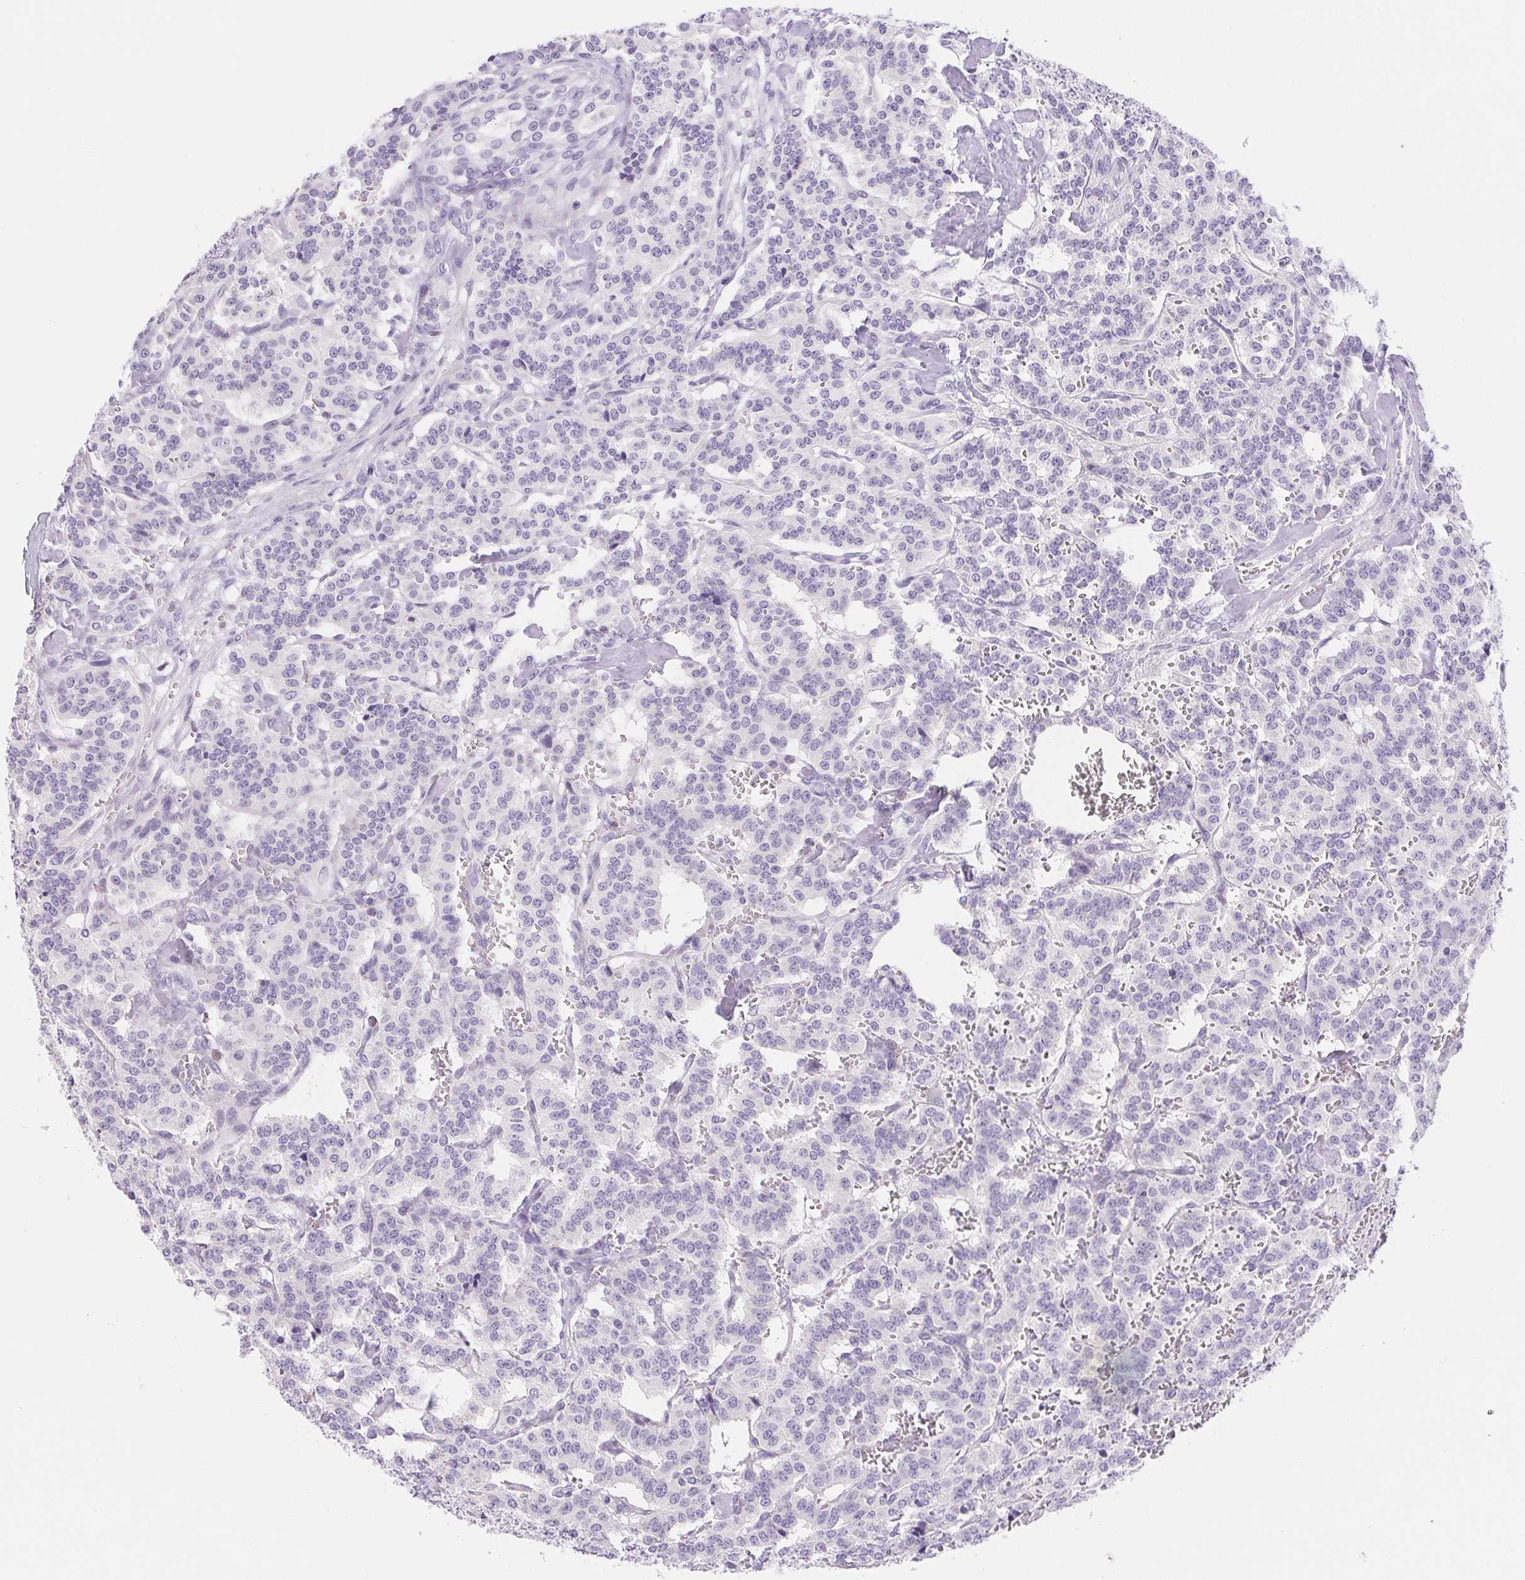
{"staining": {"intensity": "negative", "quantity": "none", "location": "none"}, "tissue": "carcinoid", "cell_type": "Tumor cells", "image_type": "cancer", "snomed": [{"axis": "morphology", "description": "Normal tissue, NOS"}, {"axis": "morphology", "description": "Carcinoid, malignant, NOS"}, {"axis": "topography", "description": "Lung"}], "caption": "The photomicrograph displays no significant expression in tumor cells of malignant carcinoid.", "gene": "ASGR2", "patient": {"sex": "female", "age": 46}}